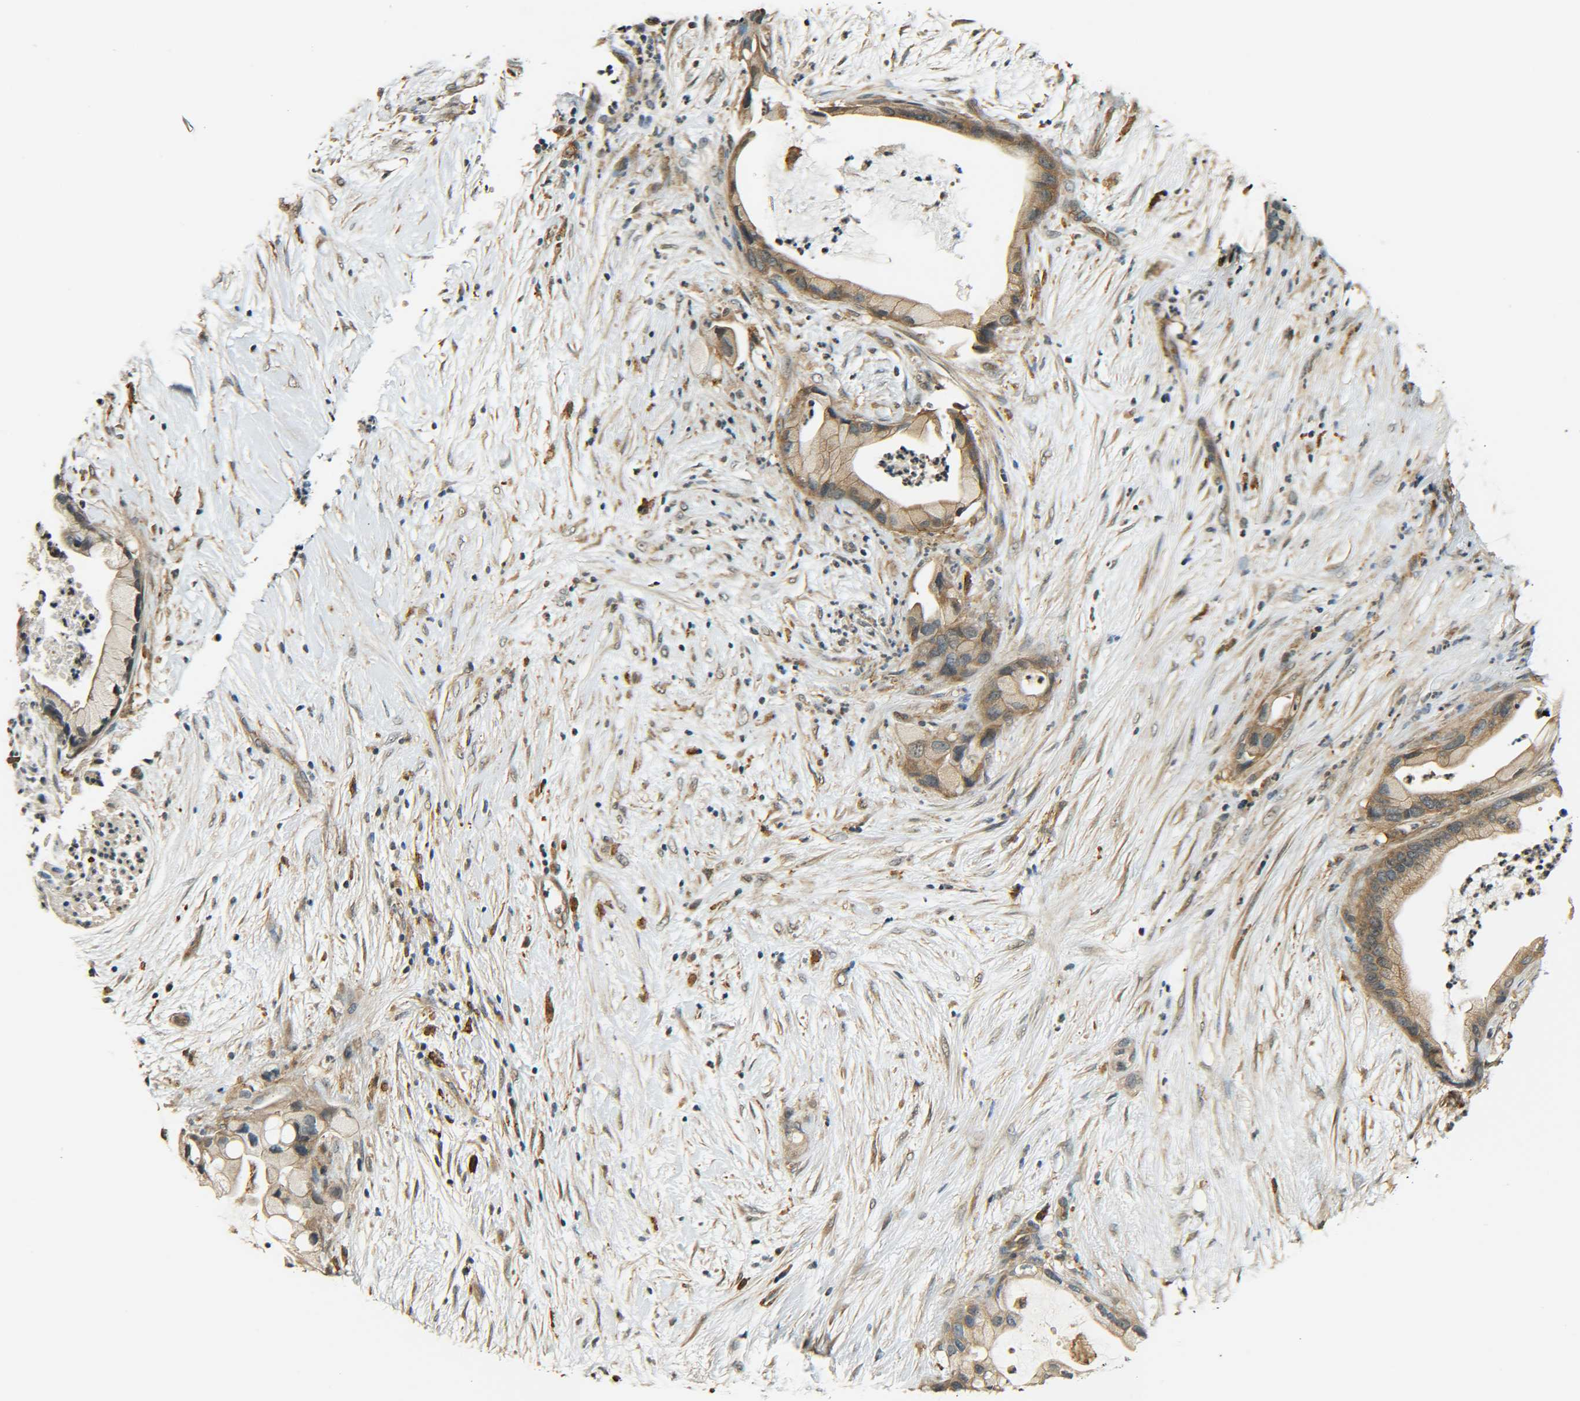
{"staining": {"intensity": "moderate", "quantity": ">75%", "location": "cytoplasmic/membranous"}, "tissue": "pancreatic cancer", "cell_type": "Tumor cells", "image_type": "cancer", "snomed": [{"axis": "morphology", "description": "Adenocarcinoma, NOS"}, {"axis": "topography", "description": "Pancreas"}], "caption": "An image of pancreatic cancer (adenocarcinoma) stained for a protein reveals moderate cytoplasmic/membranous brown staining in tumor cells.", "gene": "DAB2", "patient": {"sex": "female", "age": 59}}